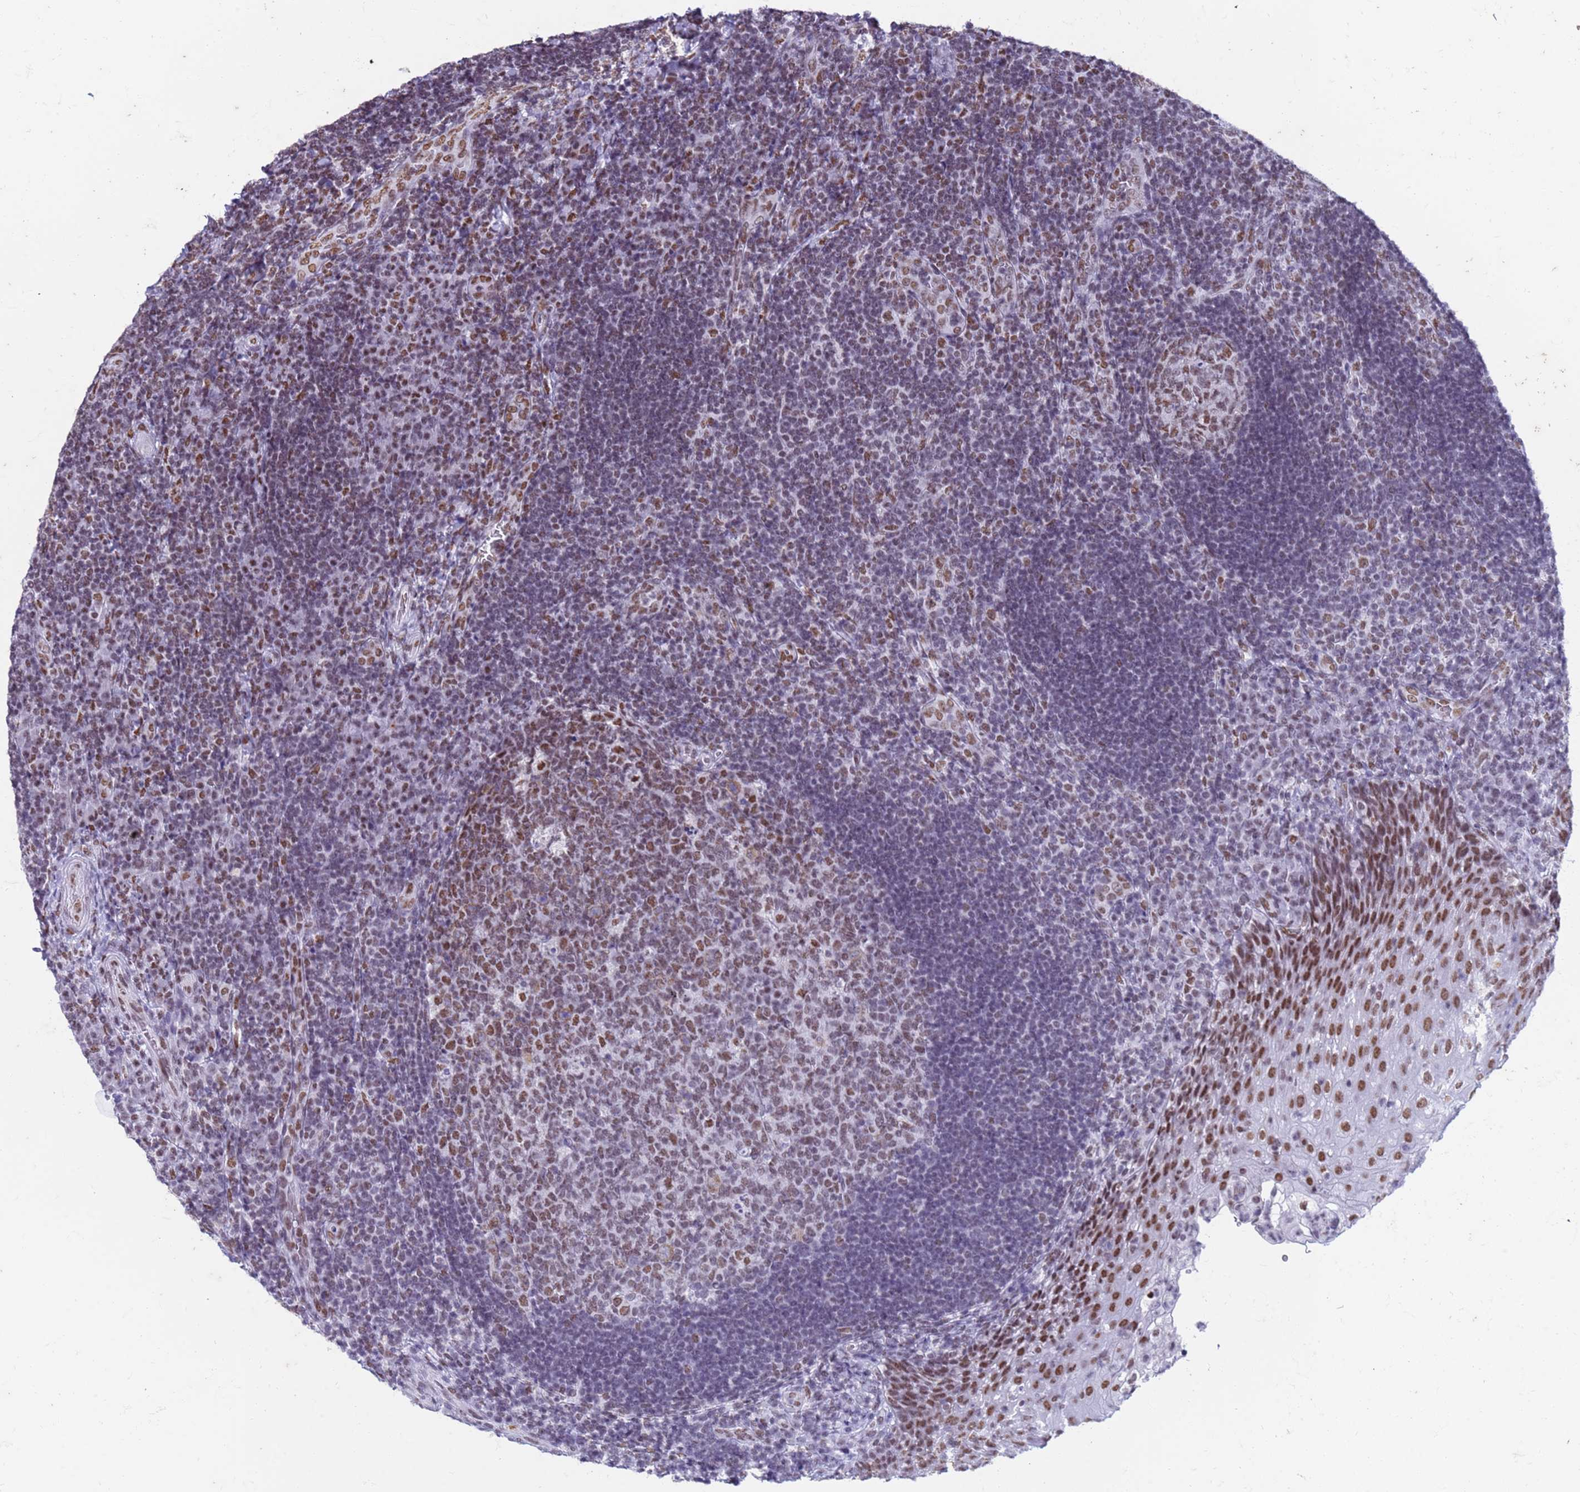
{"staining": {"intensity": "moderate", "quantity": ">75%", "location": "nuclear"}, "tissue": "tonsil", "cell_type": "Germinal center cells", "image_type": "normal", "snomed": [{"axis": "morphology", "description": "Normal tissue, NOS"}, {"axis": "topography", "description": "Tonsil"}], "caption": "Protein staining by immunohistochemistry exhibits moderate nuclear expression in approximately >75% of germinal center cells in normal tonsil. The staining is performed using DAB (3,3'-diaminobenzidine) brown chromogen to label protein expression. The nuclei are counter-stained blue using hematoxylin.", "gene": "FAM170B", "patient": {"sex": "male", "age": 17}}